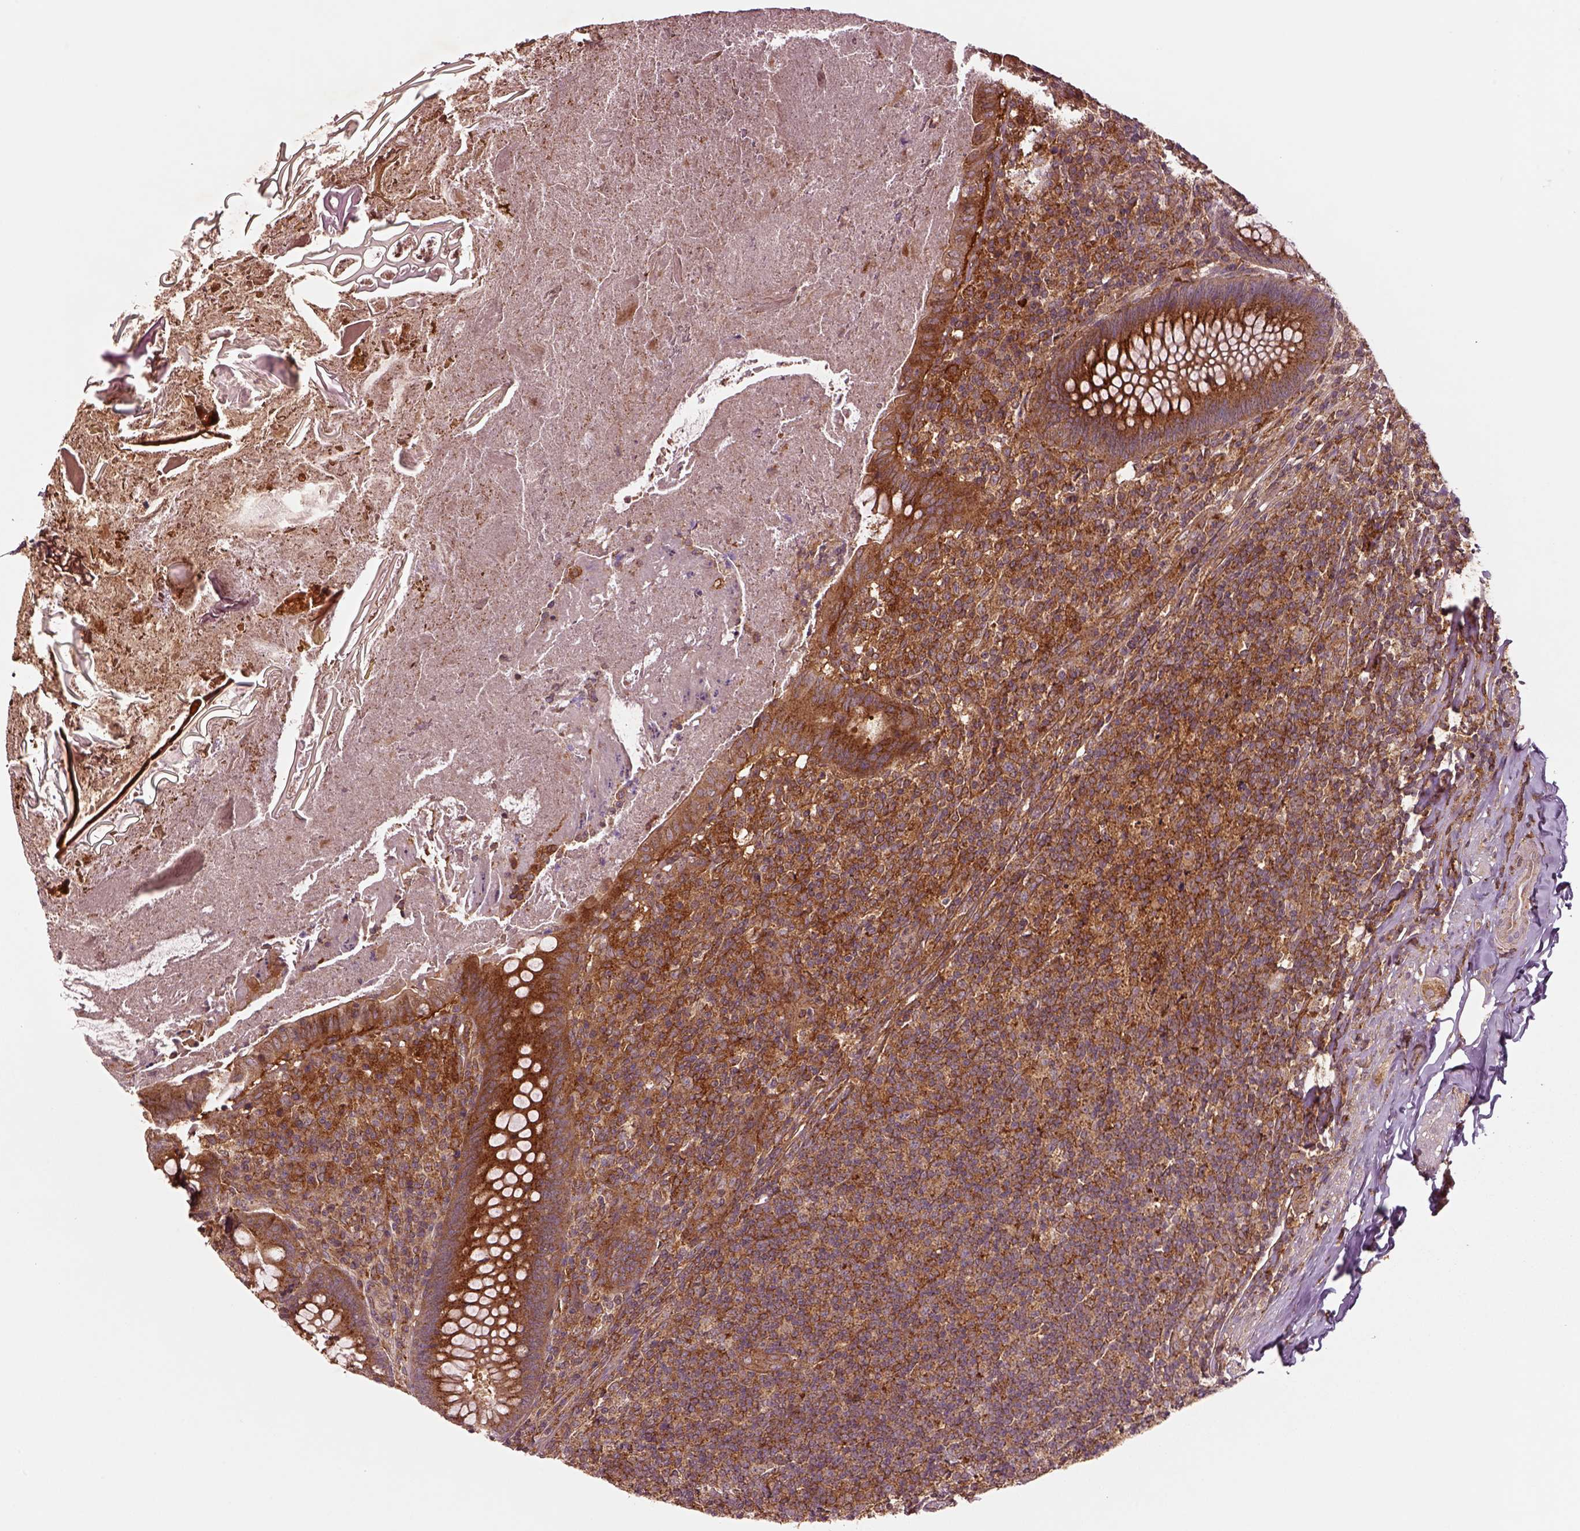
{"staining": {"intensity": "moderate", "quantity": ">75%", "location": "cytoplasmic/membranous"}, "tissue": "appendix", "cell_type": "Glandular cells", "image_type": "normal", "snomed": [{"axis": "morphology", "description": "Normal tissue, NOS"}, {"axis": "topography", "description": "Appendix"}], "caption": "High-power microscopy captured an immunohistochemistry histopathology image of unremarkable appendix, revealing moderate cytoplasmic/membranous positivity in approximately >75% of glandular cells. (Stains: DAB in brown, nuclei in blue, Microscopy: brightfield microscopy at high magnification).", "gene": "WASHC2A", "patient": {"sex": "male", "age": 47}}